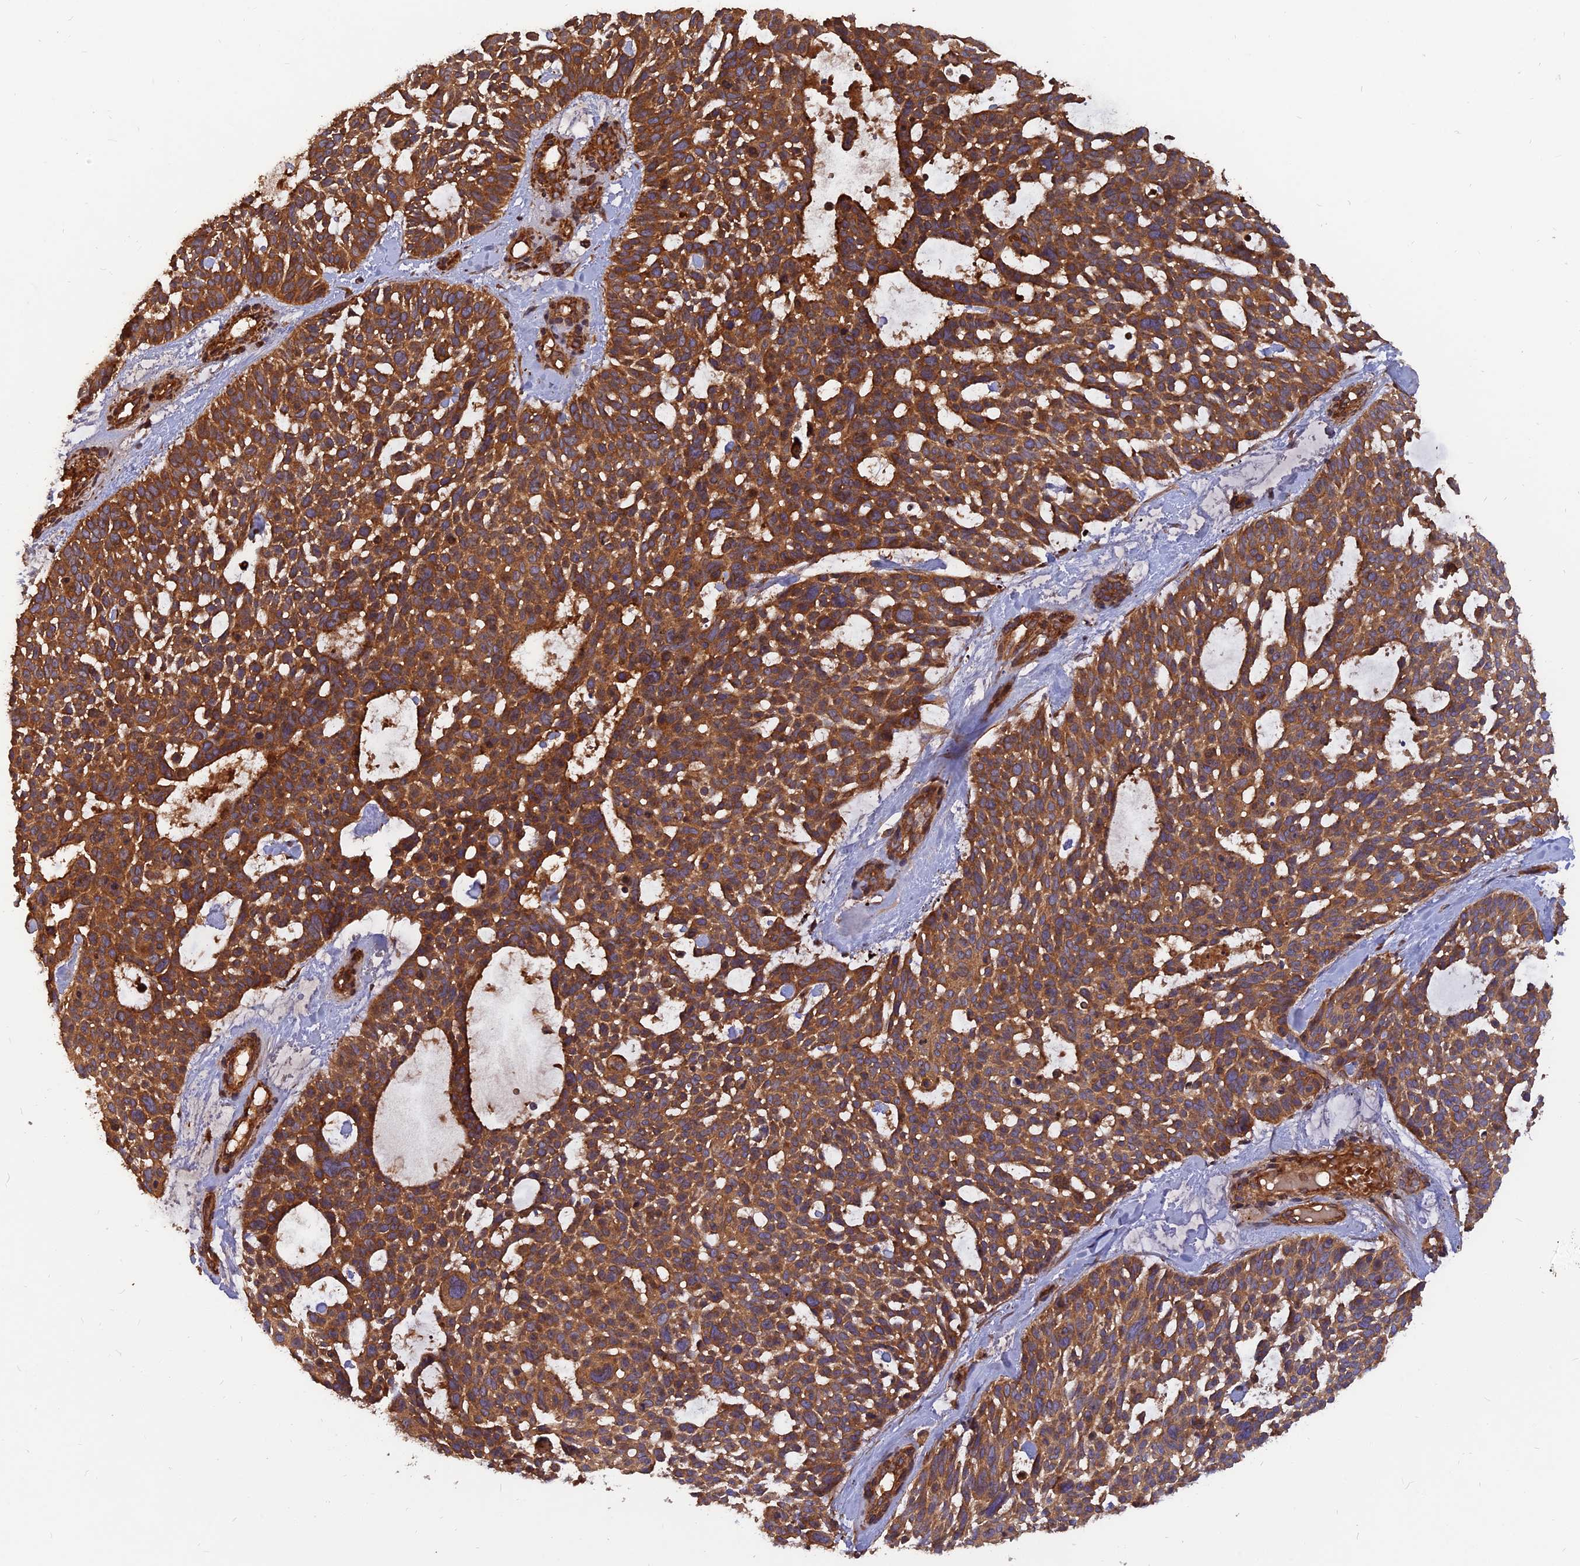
{"staining": {"intensity": "strong", "quantity": ">75%", "location": "cytoplasmic/membranous"}, "tissue": "skin cancer", "cell_type": "Tumor cells", "image_type": "cancer", "snomed": [{"axis": "morphology", "description": "Basal cell carcinoma"}, {"axis": "topography", "description": "Skin"}], "caption": "A high-resolution histopathology image shows IHC staining of skin cancer, which reveals strong cytoplasmic/membranous positivity in approximately >75% of tumor cells. The staining is performed using DAB brown chromogen to label protein expression. The nuclei are counter-stained blue using hematoxylin.", "gene": "RELCH", "patient": {"sex": "male", "age": 88}}